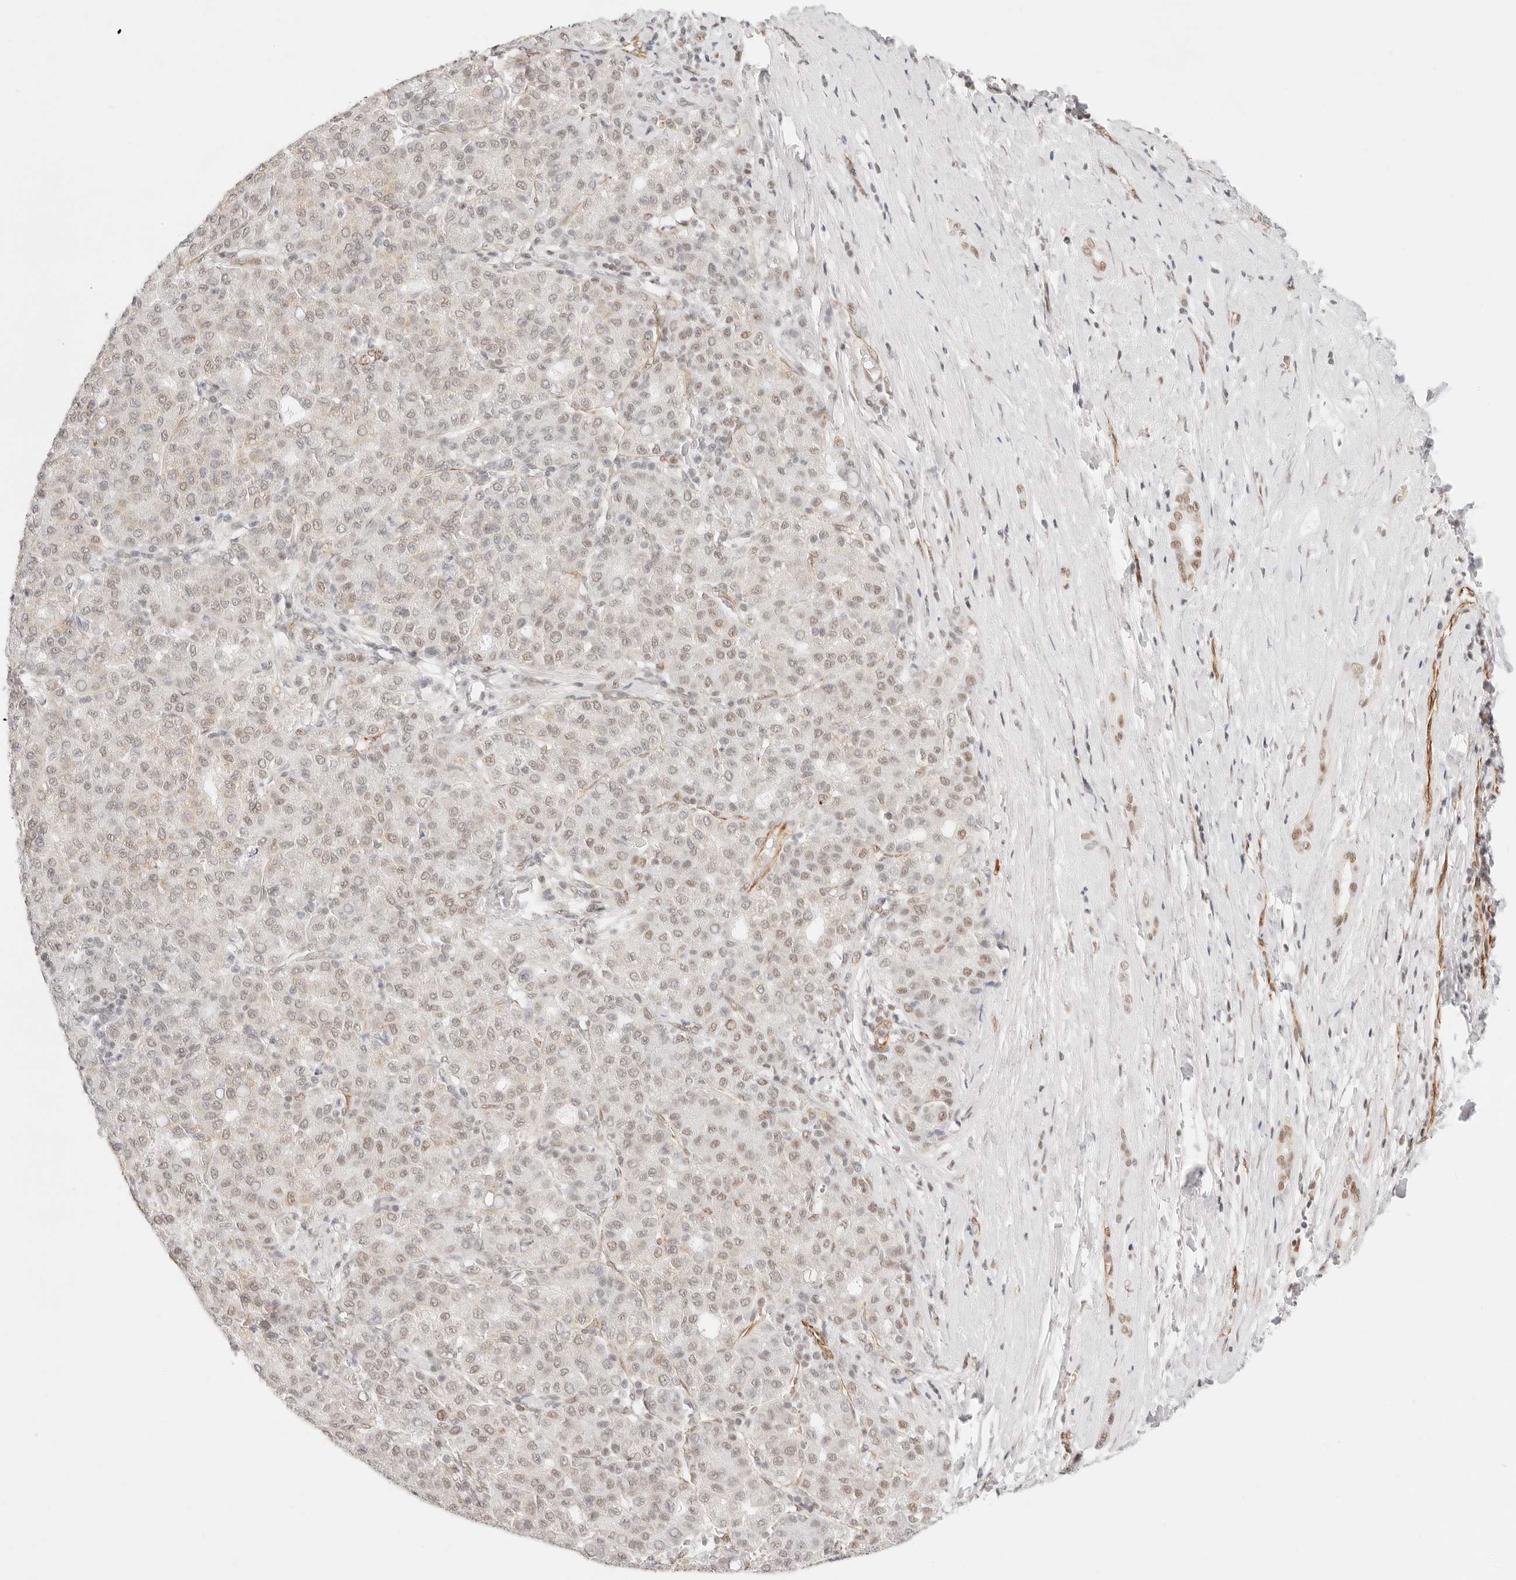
{"staining": {"intensity": "weak", "quantity": "<25%", "location": "nuclear"}, "tissue": "liver cancer", "cell_type": "Tumor cells", "image_type": "cancer", "snomed": [{"axis": "morphology", "description": "Carcinoma, Hepatocellular, NOS"}, {"axis": "topography", "description": "Liver"}], "caption": "High power microscopy histopathology image of an immunohistochemistry (IHC) histopathology image of liver cancer (hepatocellular carcinoma), revealing no significant expression in tumor cells. (DAB IHC, high magnification).", "gene": "ZC3H11A", "patient": {"sex": "male", "age": 65}}